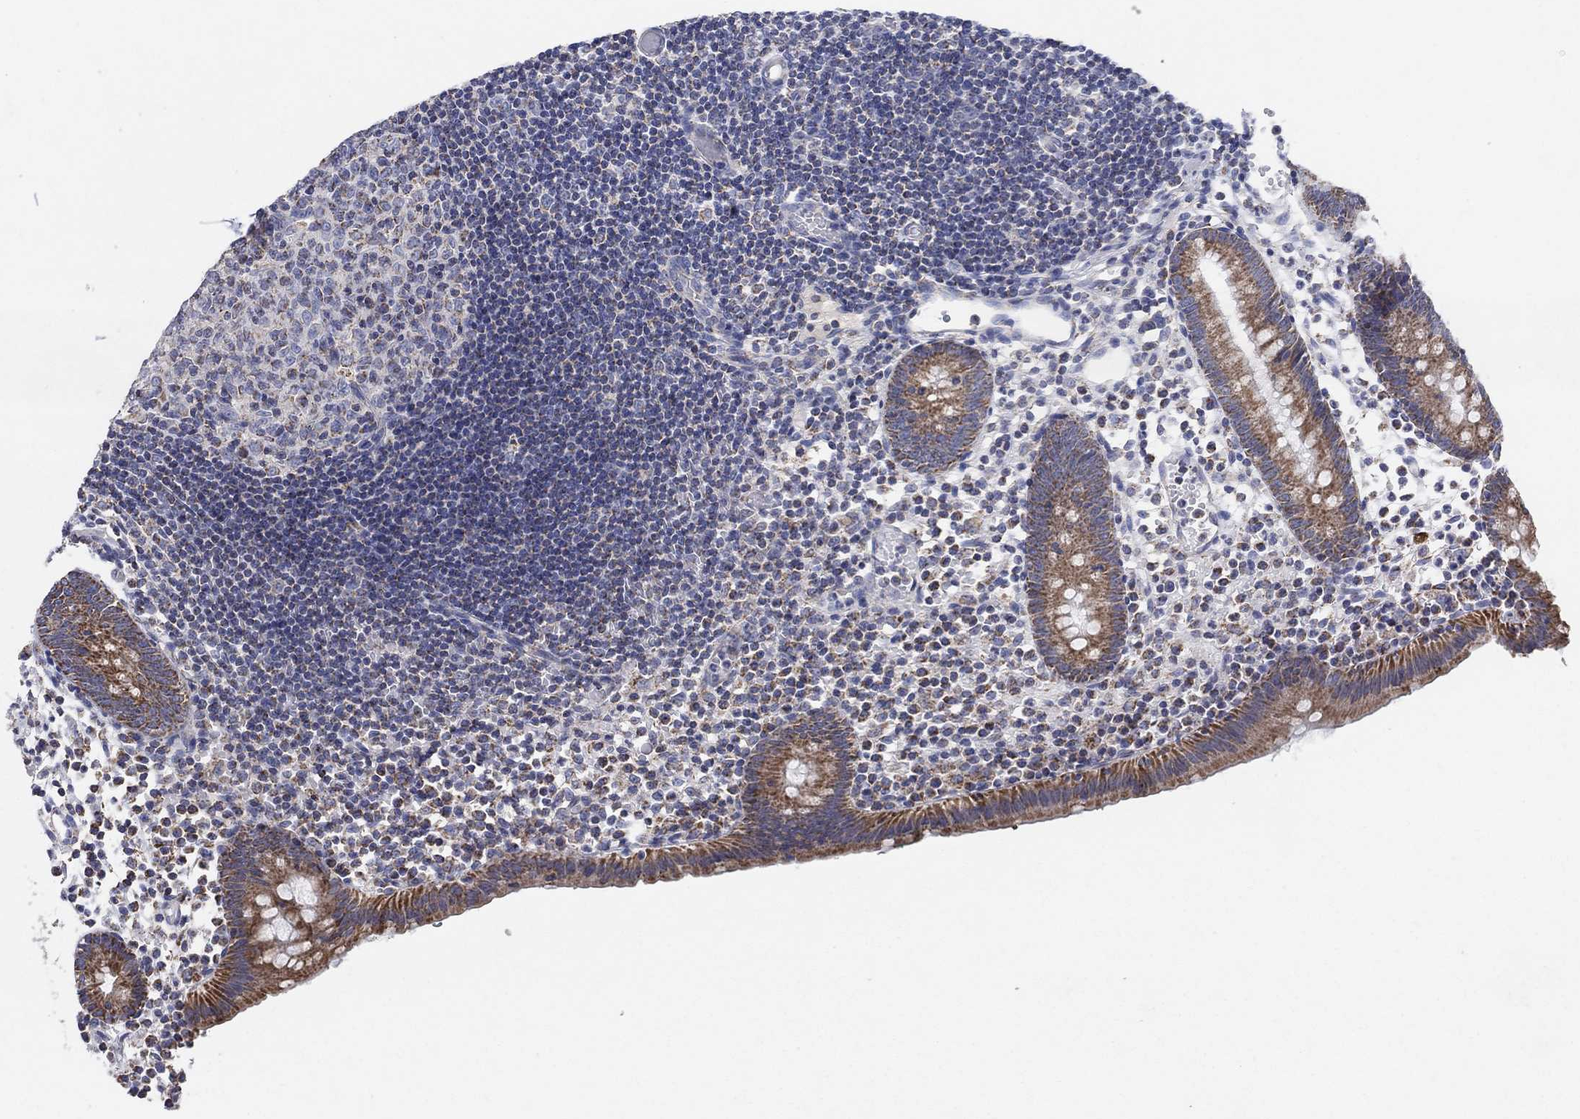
{"staining": {"intensity": "strong", "quantity": "25%-75%", "location": "cytoplasmic/membranous"}, "tissue": "appendix", "cell_type": "Glandular cells", "image_type": "normal", "snomed": [{"axis": "morphology", "description": "Normal tissue, NOS"}, {"axis": "topography", "description": "Appendix"}], "caption": "This is a histology image of immunohistochemistry staining of unremarkable appendix, which shows strong positivity in the cytoplasmic/membranous of glandular cells.", "gene": "C9orf85", "patient": {"sex": "female", "age": 40}}